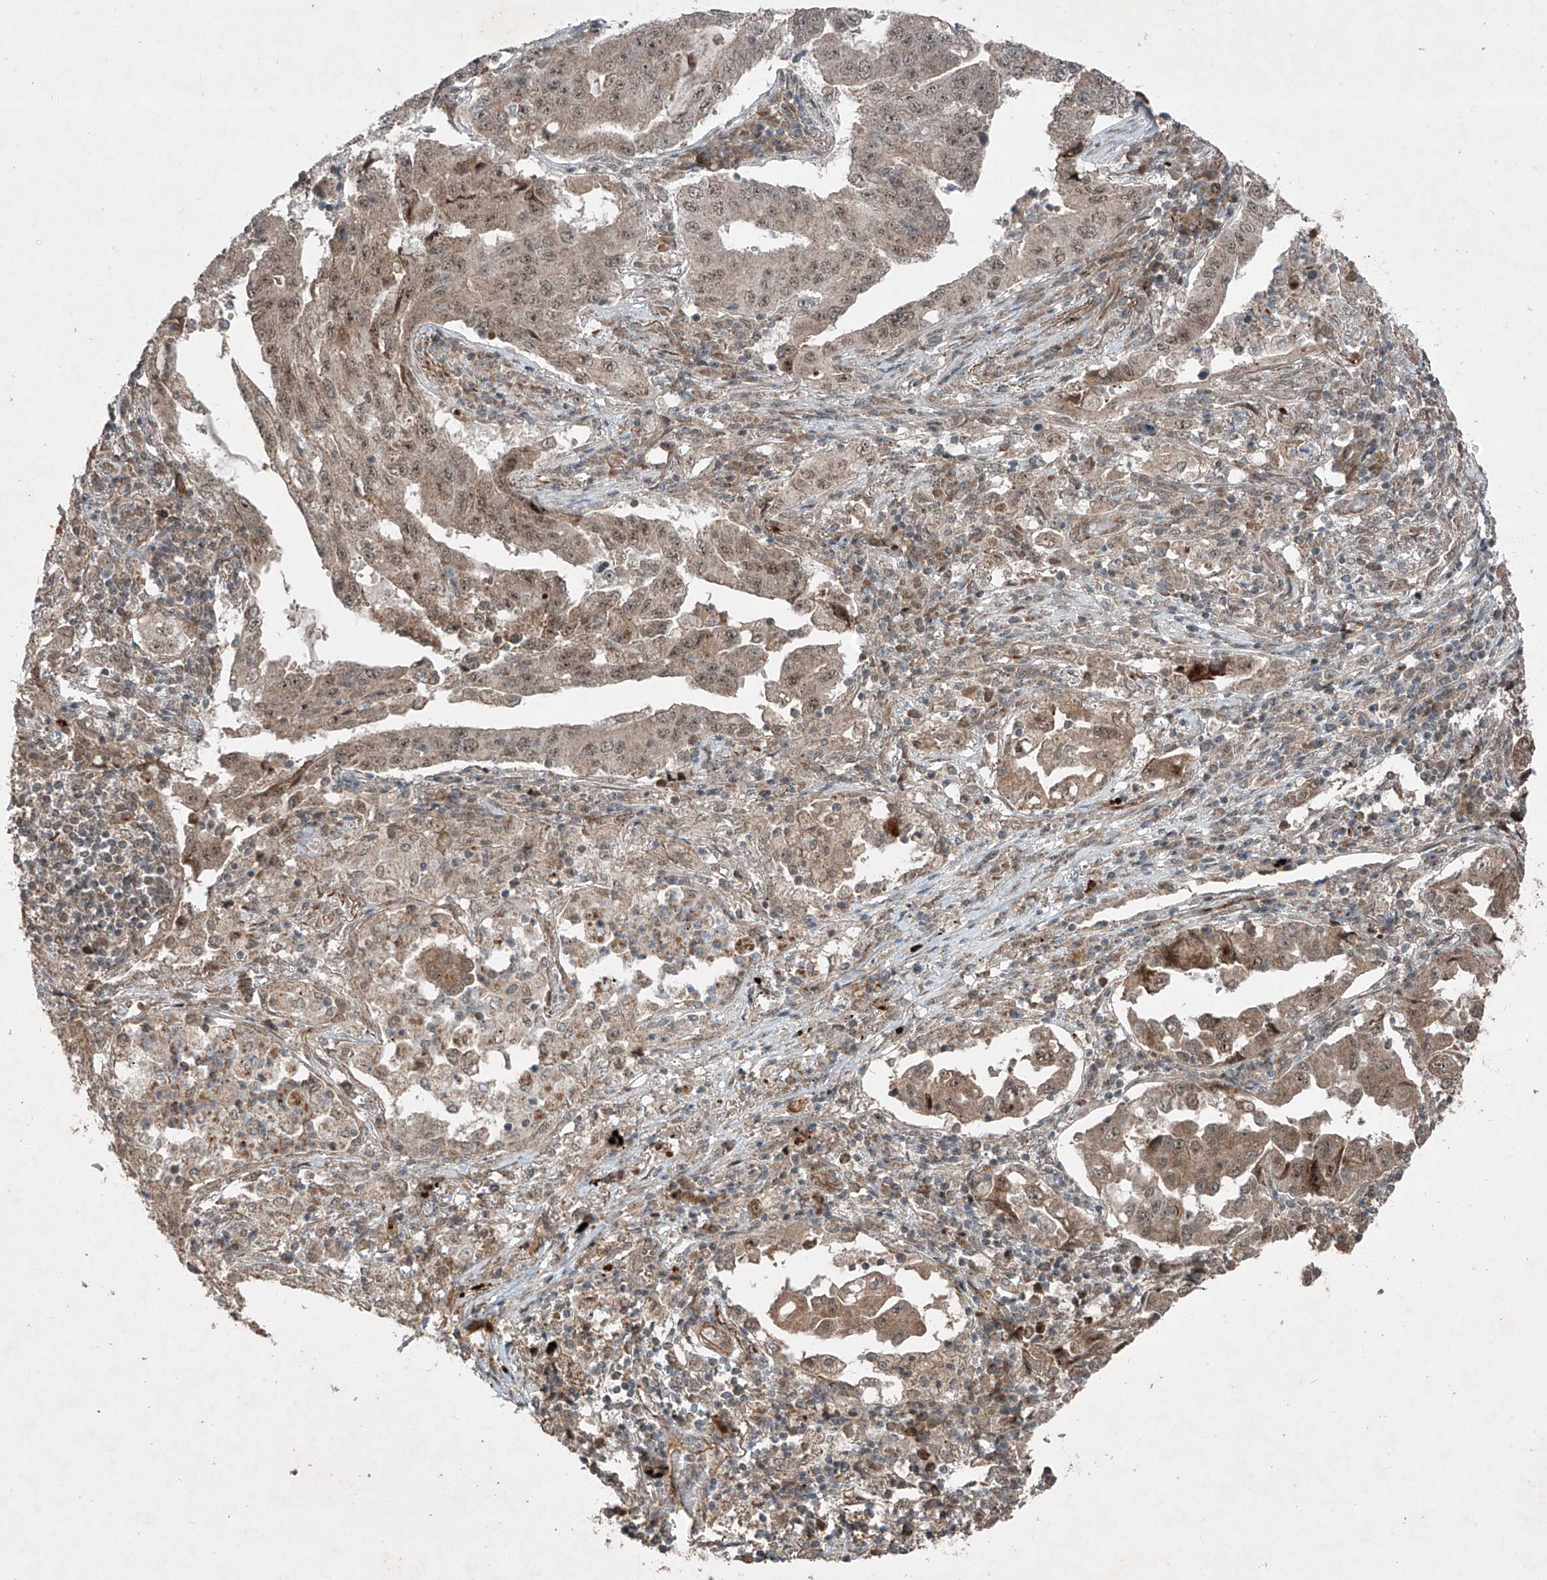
{"staining": {"intensity": "weak", "quantity": ">75%", "location": "nuclear"}, "tissue": "lung cancer", "cell_type": "Tumor cells", "image_type": "cancer", "snomed": [{"axis": "morphology", "description": "Adenocarcinoma, NOS"}, {"axis": "topography", "description": "Lung"}], "caption": "High-power microscopy captured an IHC histopathology image of lung cancer (adenocarcinoma), revealing weak nuclear staining in about >75% of tumor cells.", "gene": "ZNF620", "patient": {"sex": "female", "age": 51}}